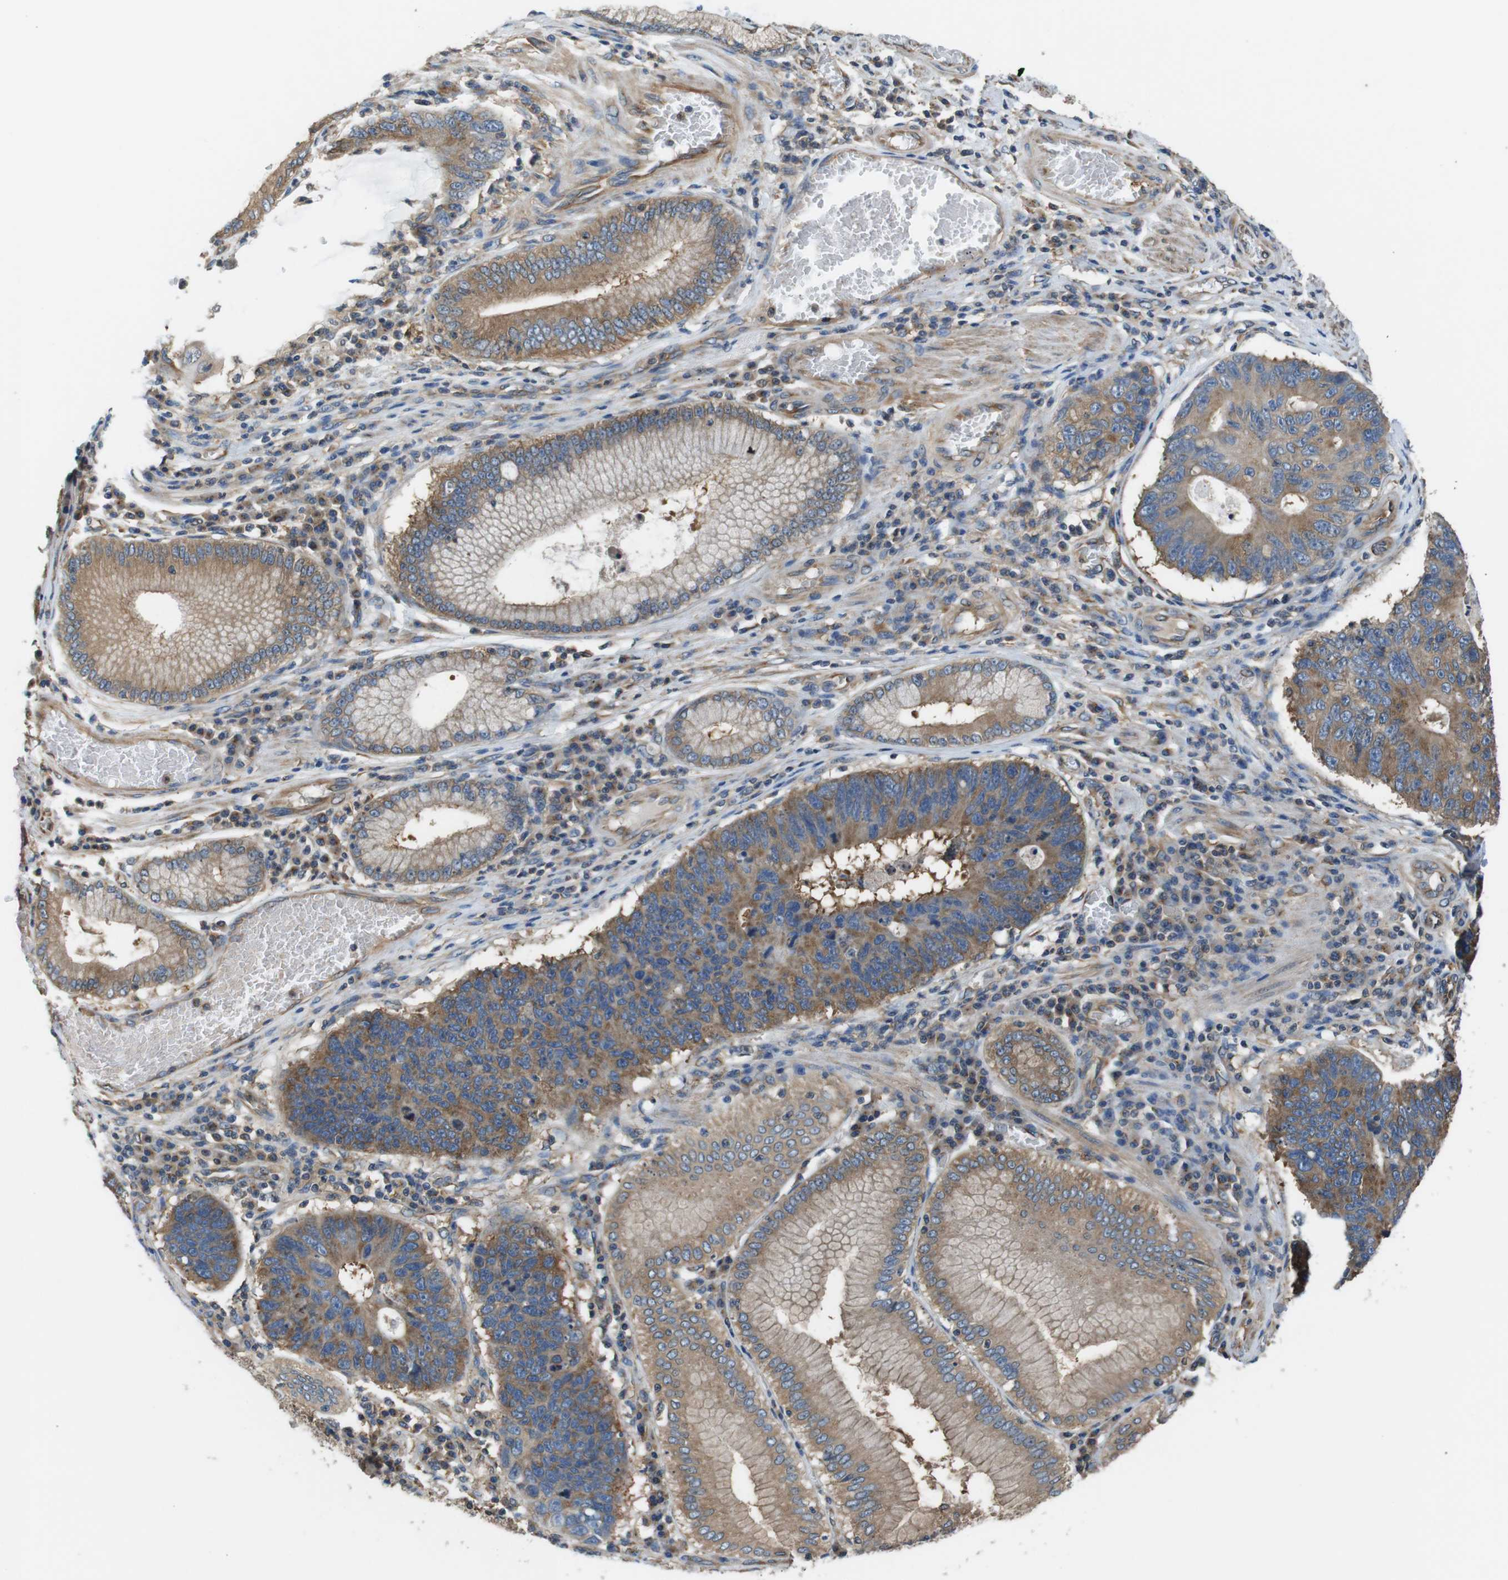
{"staining": {"intensity": "moderate", "quantity": ">75%", "location": "cytoplasmic/membranous"}, "tissue": "stomach cancer", "cell_type": "Tumor cells", "image_type": "cancer", "snomed": [{"axis": "morphology", "description": "Adenocarcinoma, NOS"}, {"axis": "topography", "description": "Stomach"}], "caption": "This photomicrograph exhibits immunohistochemistry staining of adenocarcinoma (stomach), with medium moderate cytoplasmic/membranous positivity in approximately >75% of tumor cells.", "gene": "DCTN1", "patient": {"sex": "male", "age": 59}}